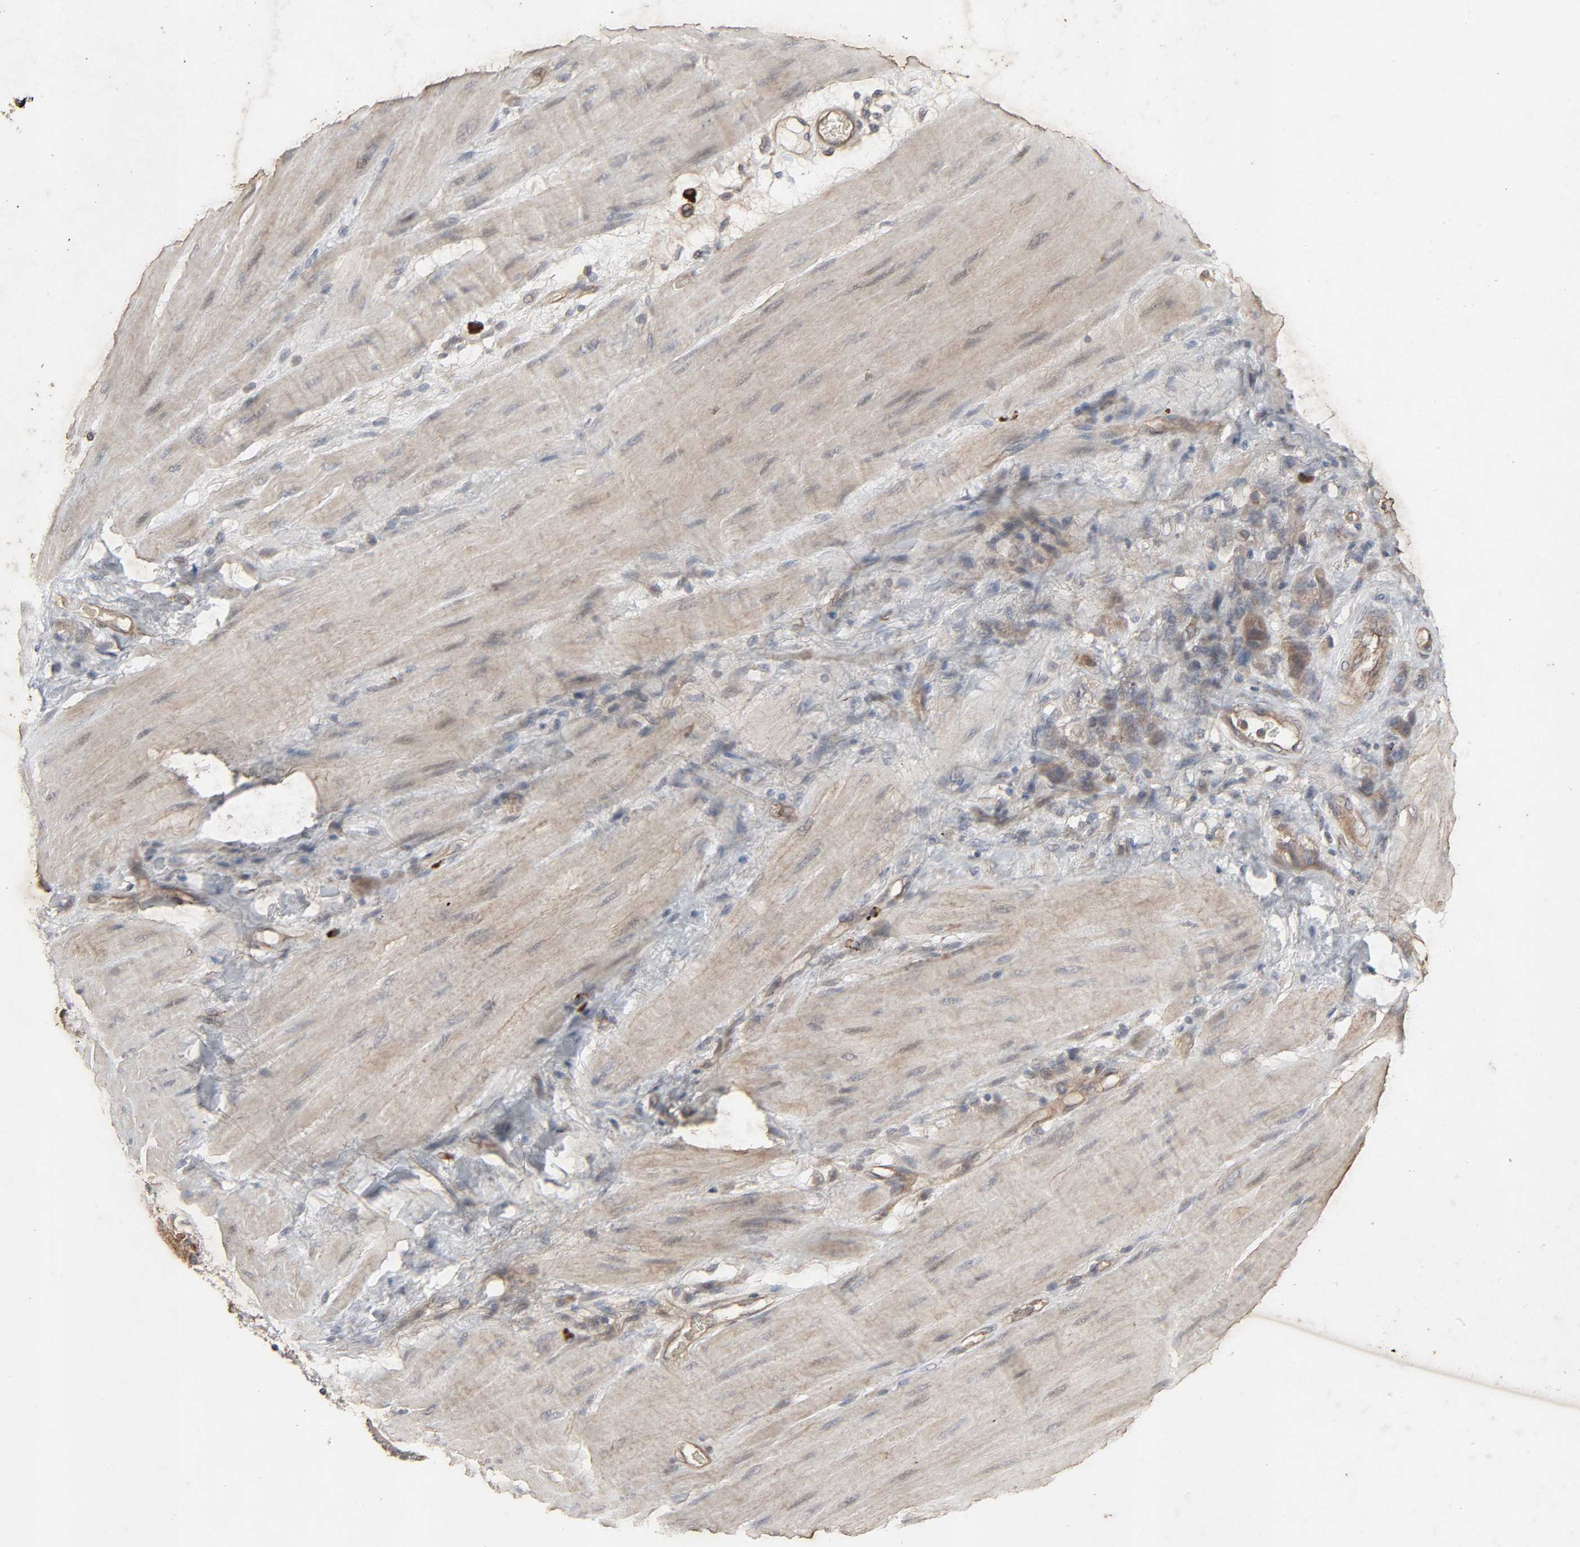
{"staining": {"intensity": "weak", "quantity": ">75%", "location": "cytoplasmic/membranous"}, "tissue": "stomach cancer", "cell_type": "Tumor cells", "image_type": "cancer", "snomed": [{"axis": "morphology", "description": "Adenocarcinoma, NOS"}, {"axis": "topography", "description": "Stomach"}], "caption": "Immunohistochemical staining of human stomach cancer exhibits low levels of weak cytoplasmic/membranous positivity in approximately >75% of tumor cells.", "gene": "ADCY4", "patient": {"sex": "male", "age": 82}}